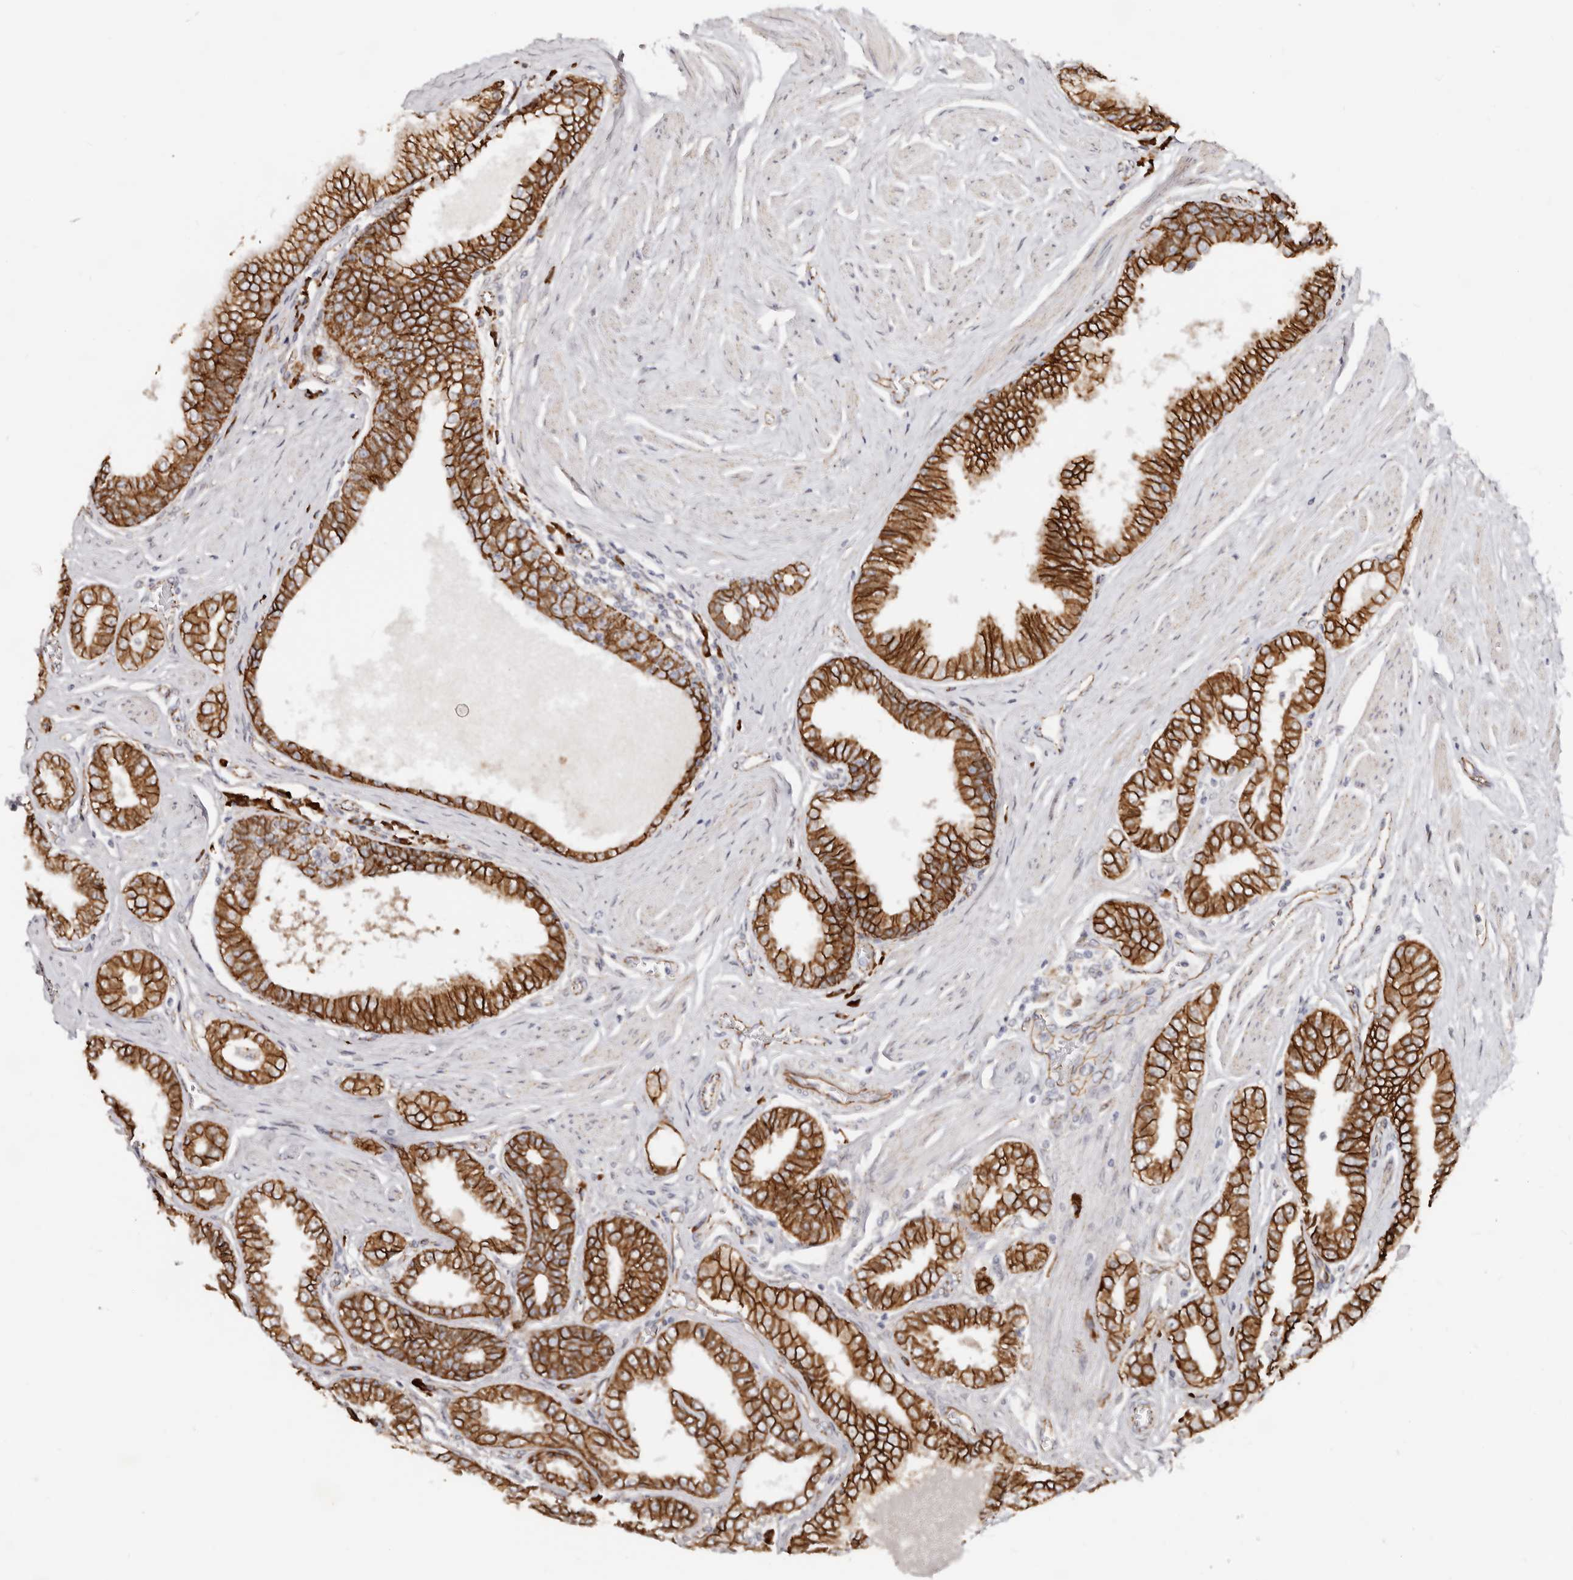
{"staining": {"intensity": "strong", "quantity": ">75%", "location": "cytoplasmic/membranous"}, "tissue": "prostate cancer", "cell_type": "Tumor cells", "image_type": "cancer", "snomed": [{"axis": "morphology", "description": "Adenocarcinoma, Low grade"}, {"axis": "topography", "description": "Prostate"}], "caption": "Immunohistochemistry (IHC) micrograph of neoplastic tissue: prostate adenocarcinoma (low-grade) stained using IHC shows high levels of strong protein expression localized specifically in the cytoplasmic/membranous of tumor cells, appearing as a cytoplasmic/membranous brown color.", "gene": "CTNNB1", "patient": {"sex": "male", "age": 63}}